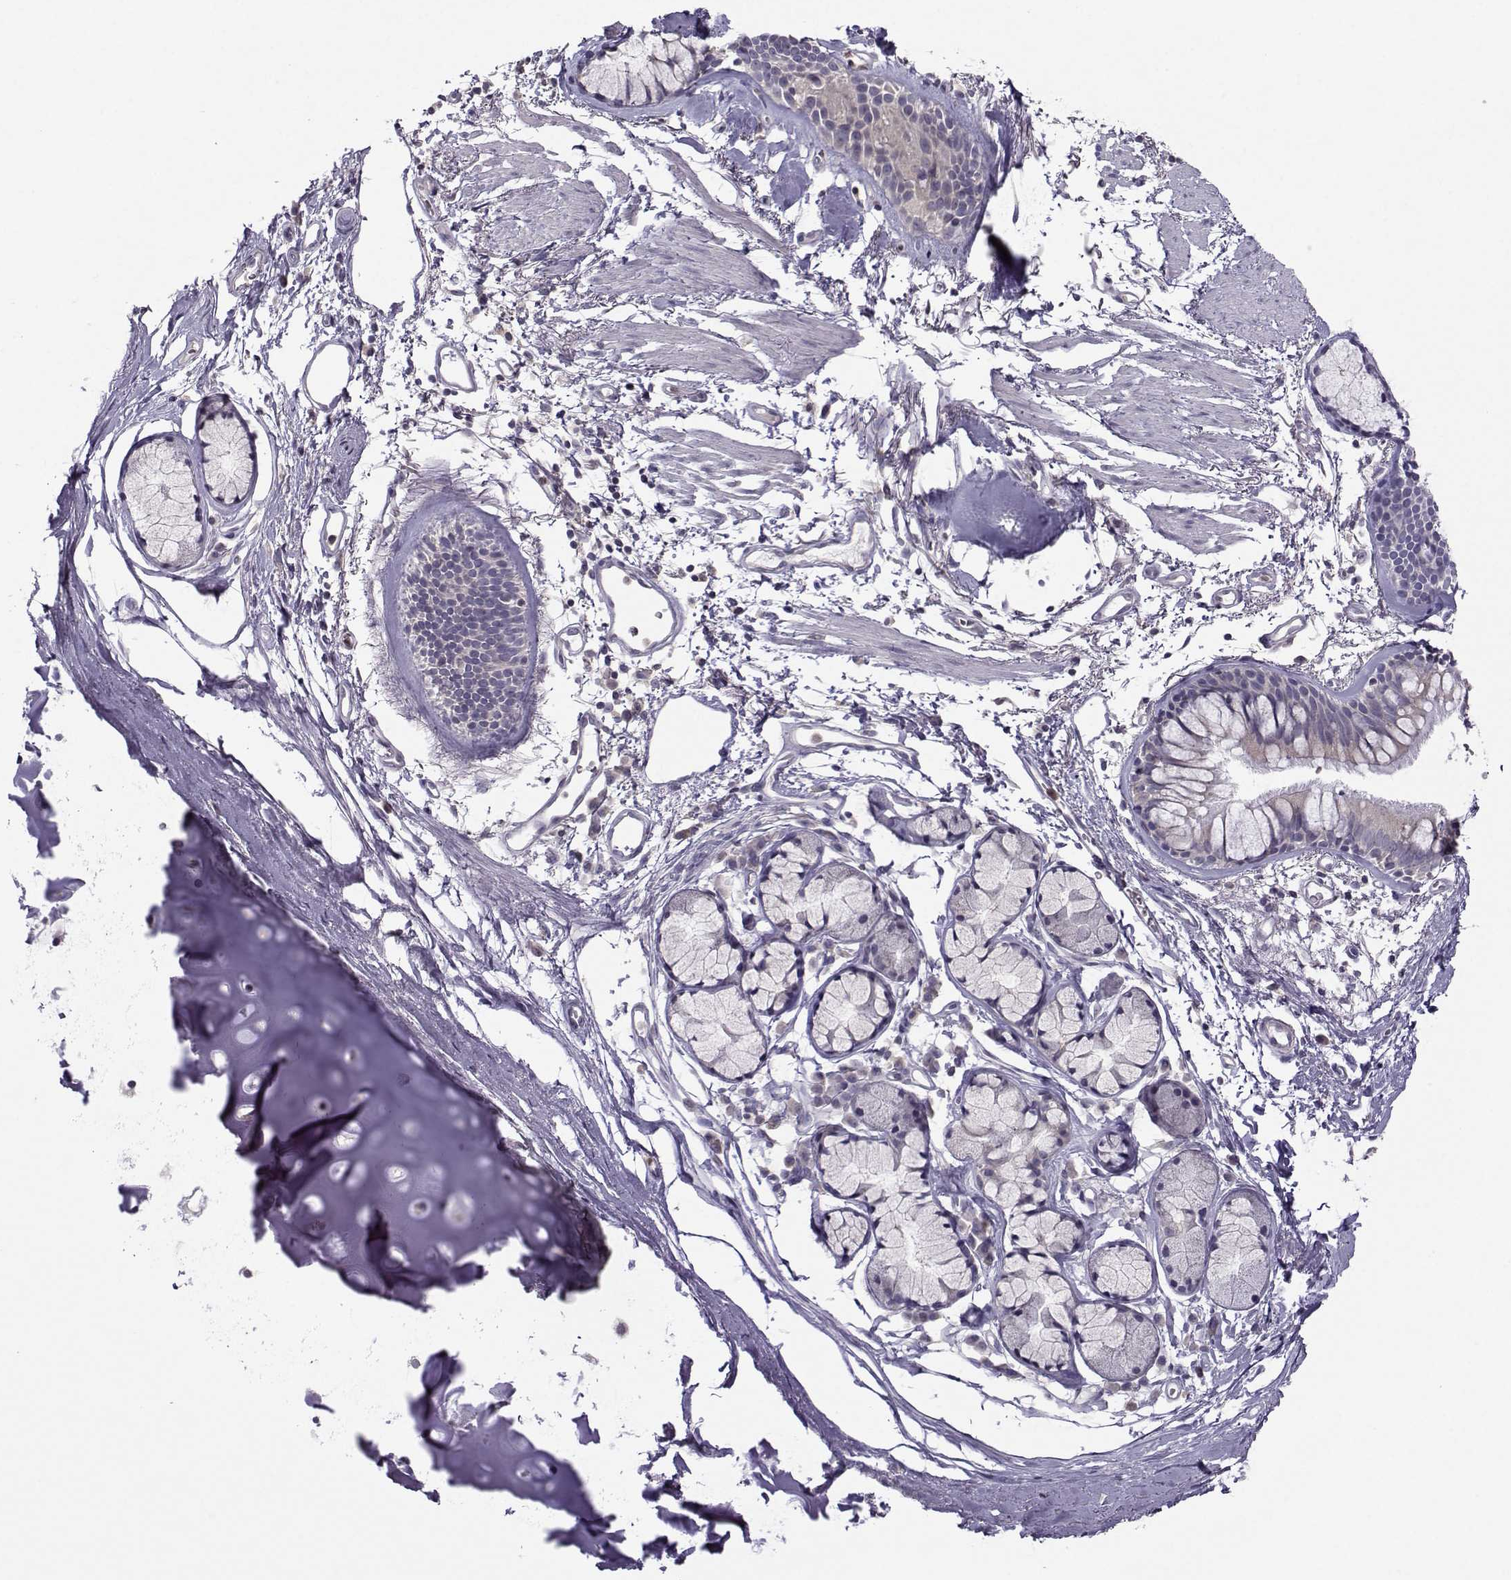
{"staining": {"intensity": "weak", "quantity": "25%-75%", "location": "cytoplasmic/membranous"}, "tissue": "bronchus", "cell_type": "Respiratory epithelial cells", "image_type": "normal", "snomed": [{"axis": "morphology", "description": "Normal tissue, NOS"}, {"axis": "morphology", "description": "Squamous cell carcinoma, NOS"}, {"axis": "topography", "description": "Cartilage tissue"}, {"axis": "topography", "description": "Bronchus"}], "caption": "Bronchus stained with IHC reveals weak cytoplasmic/membranous expression in approximately 25%-75% of respiratory epithelial cells.", "gene": "FCAMR", "patient": {"sex": "male", "age": 72}}